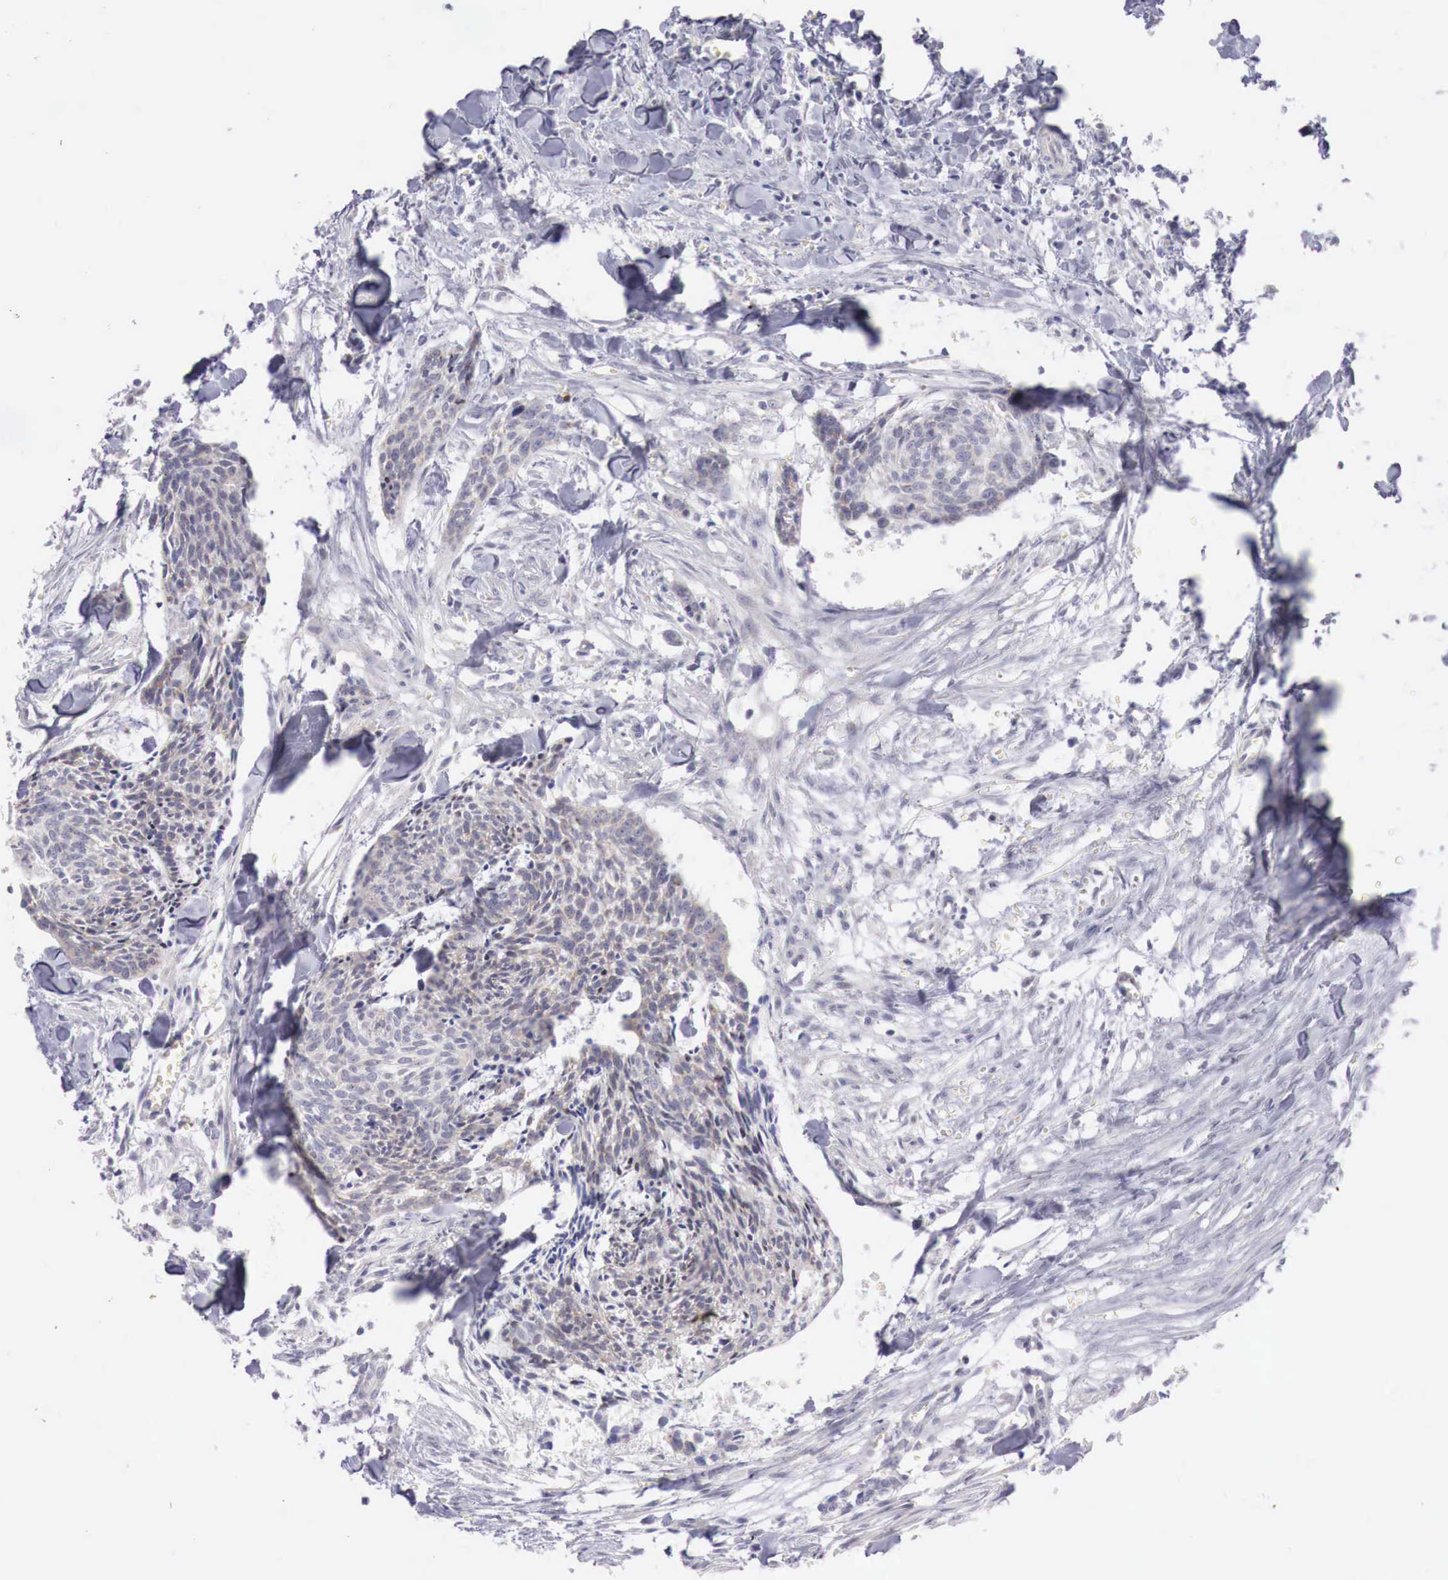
{"staining": {"intensity": "negative", "quantity": "none", "location": "none"}, "tissue": "head and neck cancer", "cell_type": "Tumor cells", "image_type": "cancer", "snomed": [{"axis": "morphology", "description": "Squamous cell carcinoma, NOS"}, {"axis": "topography", "description": "Salivary gland"}, {"axis": "topography", "description": "Head-Neck"}], "caption": "Head and neck cancer (squamous cell carcinoma) was stained to show a protein in brown. There is no significant positivity in tumor cells.", "gene": "TRIM13", "patient": {"sex": "male", "age": 70}}